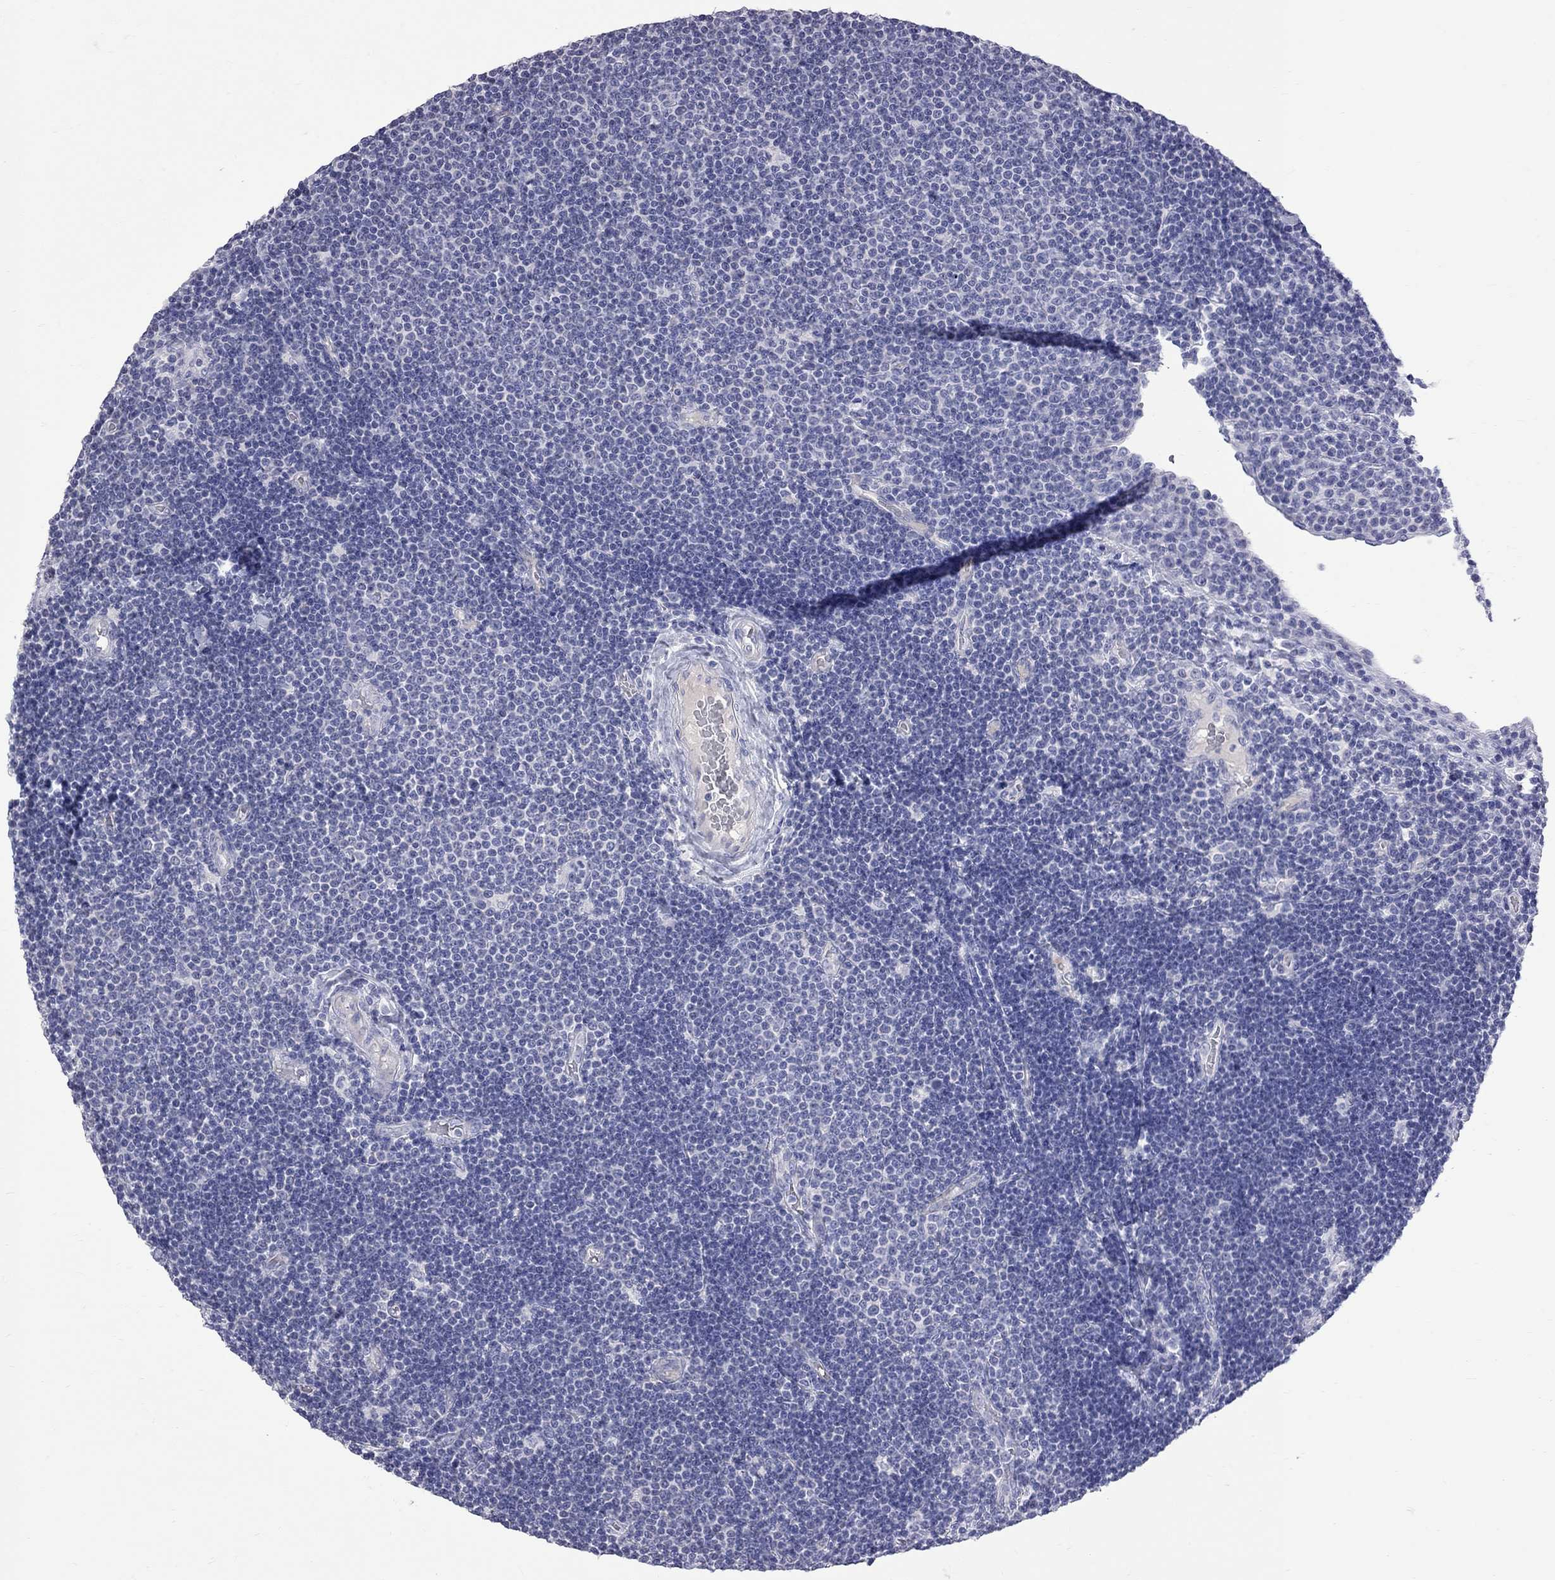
{"staining": {"intensity": "negative", "quantity": "none", "location": "none"}, "tissue": "lymphoma", "cell_type": "Tumor cells", "image_type": "cancer", "snomed": [{"axis": "morphology", "description": "Malignant lymphoma, non-Hodgkin's type, Low grade"}, {"axis": "topography", "description": "Brain"}], "caption": "Histopathology image shows no significant protein expression in tumor cells of malignant lymphoma, non-Hodgkin's type (low-grade).", "gene": "KCND2", "patient": {"sex": "female", "age": 66}}